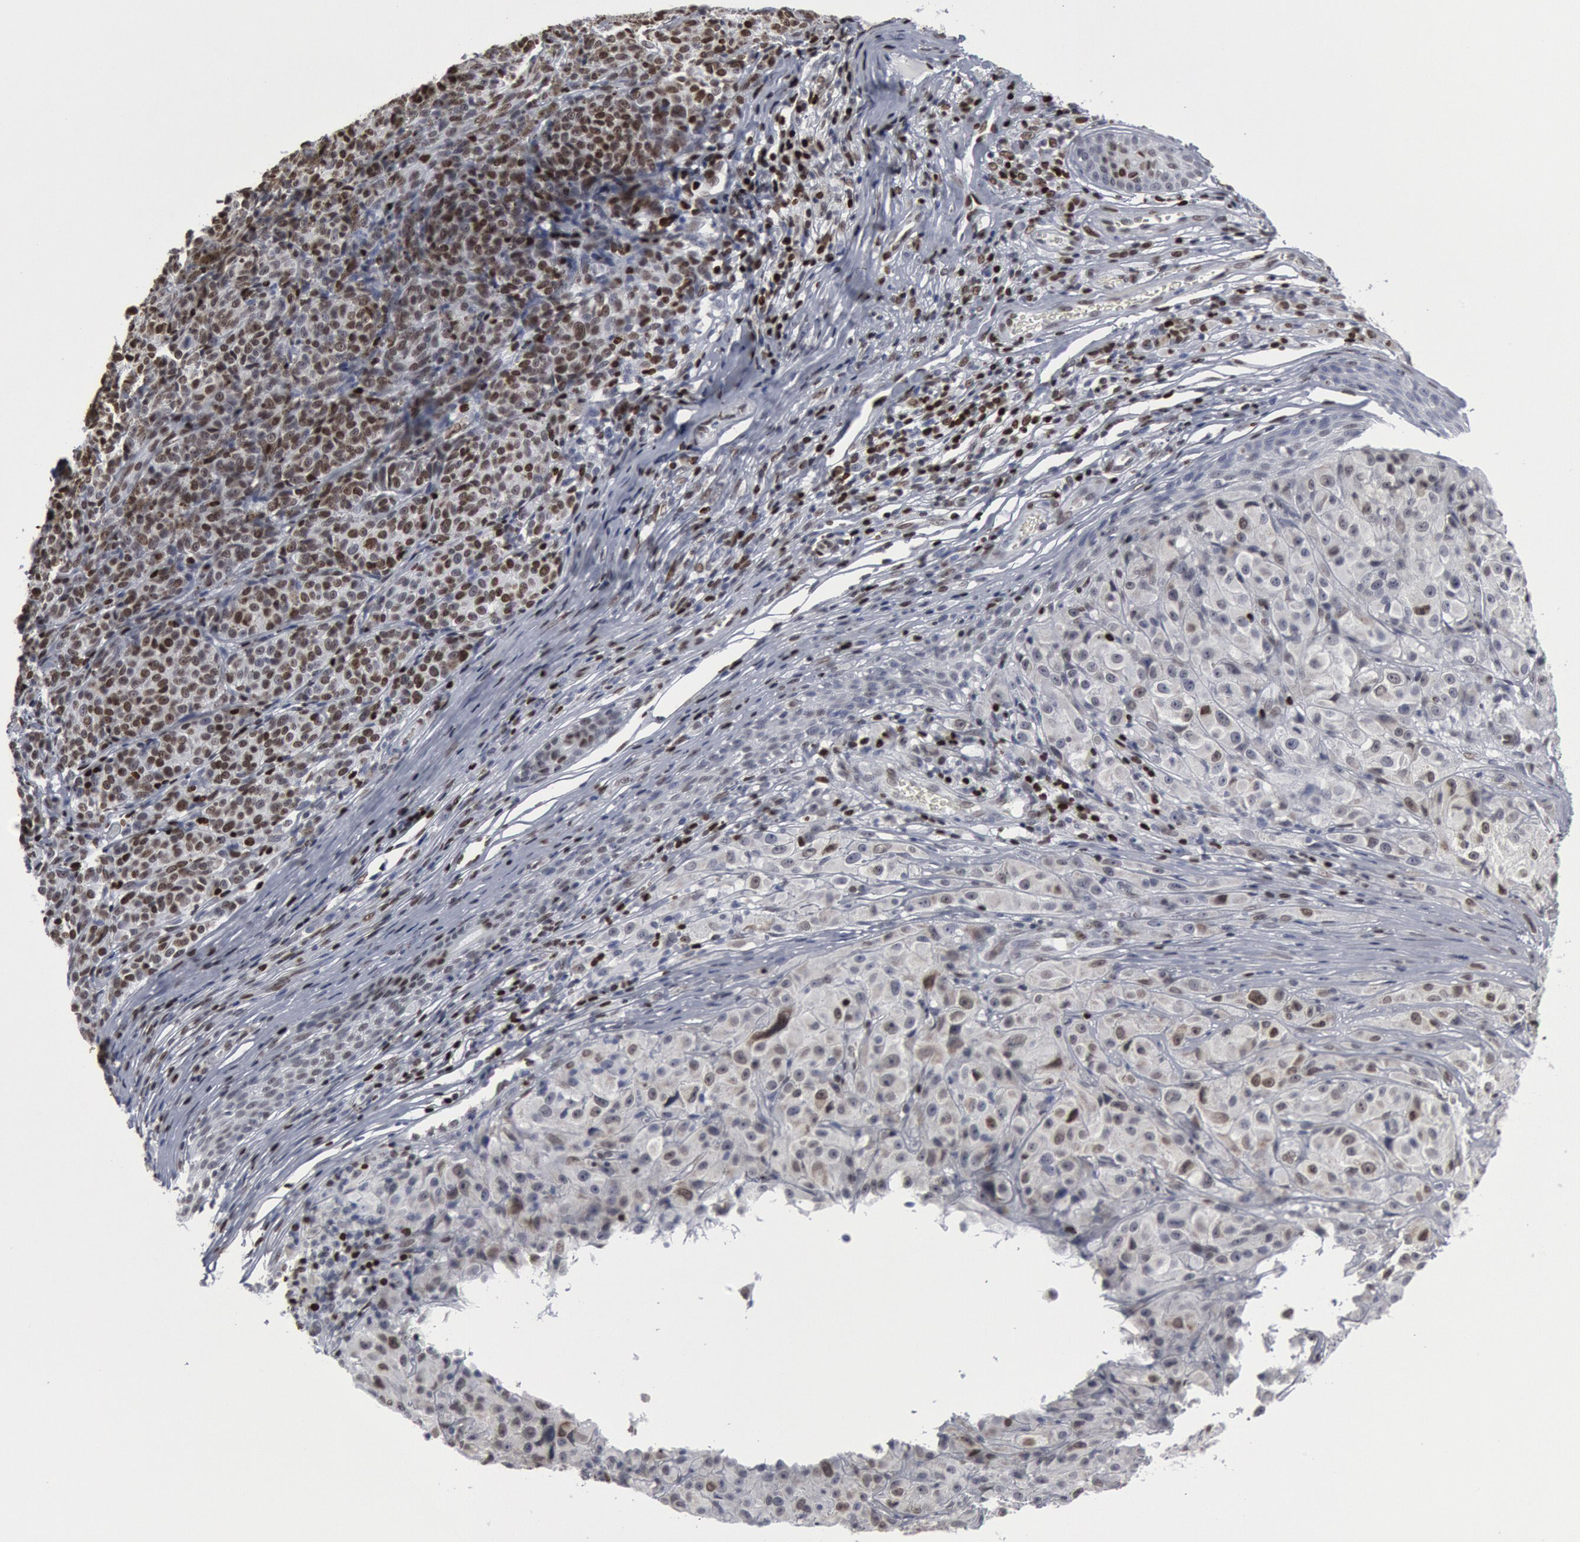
{"staining": {"intensity": "moderate", "quantity": "<25%", "location": "nuclear"}, "tissue": "melanoma", "cell_type": "Tumor cells", "image_type": "cancer", "snomed": [{"axis": "morphology", "description": "Malignant melanoma, NOS"}, {"axis": "topography", "description": "Skin"}], "caption": "A photomicrograph of melanoma stained for a protein demonstrates moderate nuclear brown staining in tumor cells.", "gene": "MECP2", "patient": {"sex": "male", "age": 56}}